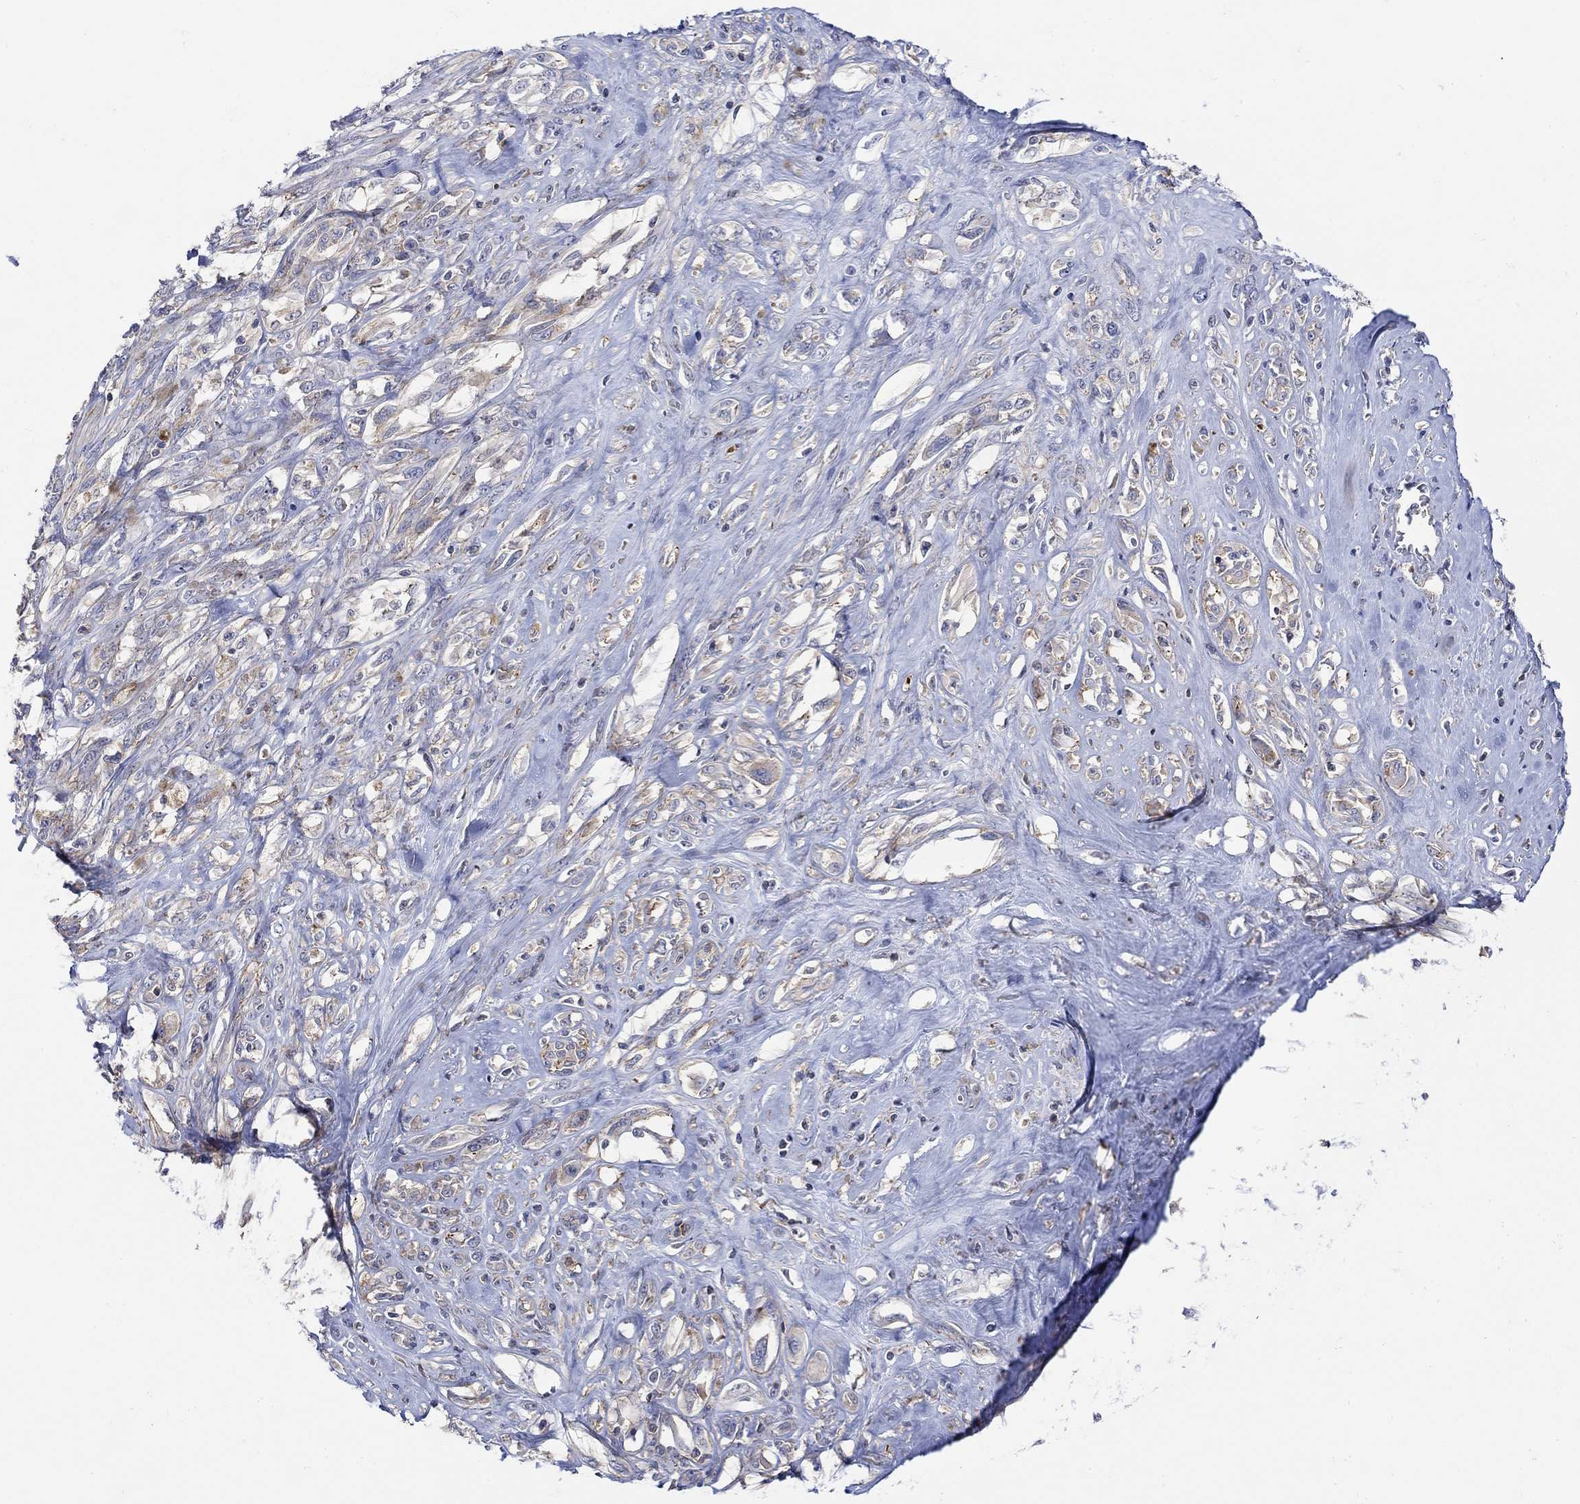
{"staining": {"intensity": "weak", "quantity": "<25%", "location": "cytoplasmic/membranous"}, "tissue": "melanoma", "cell_type": "Tumor cells", "image_type": "cancer", "snomed": [{"axis": "morphology", "description": "Malignant melanoma, NOS"}, {"axis": "topography", "description": "Skin"}], "caption": "Tumor cells show no significant positivity in melanoma.", "gene": "TEKT3", "patient": {"sex": "female", "age": 91}}